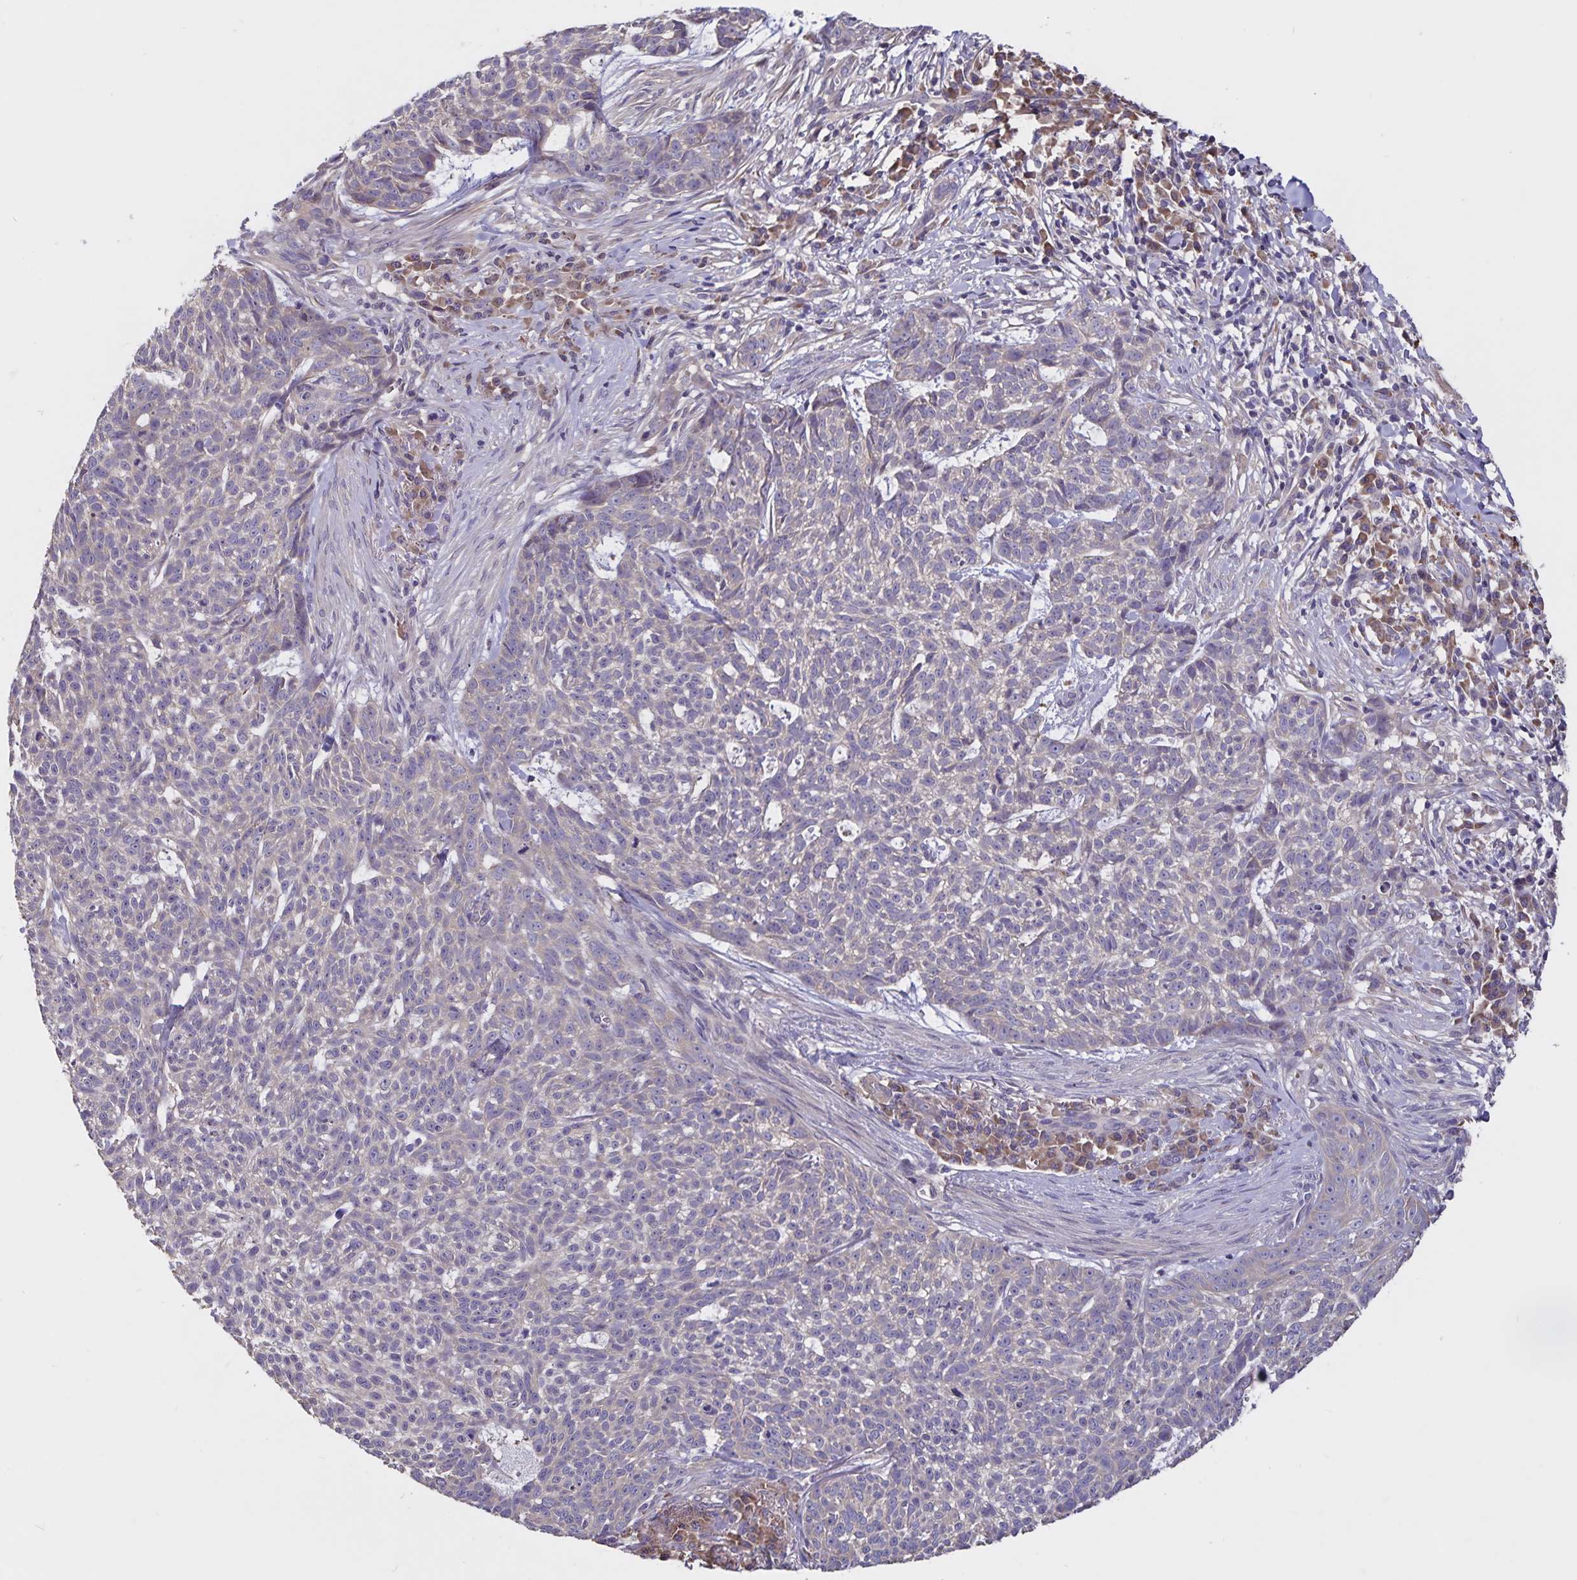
{"staining": {"intensity": "negative", "quantity": "none", "location": "none"}, "tissue": "skin cancer", "cell_type": "Tumor cells", "image_type": "cancer", "snomed": [{"axis": "morphology", "description": "Basal cell carcinoma"}, {"axis": "topography", "description": "Skin"}], "caption": "Protein analysis of basal cell carcinoma (skin) displays no significant expression in tumor cells.", "gene": "FBXL16", "patient": {"sex": "female", "age": 93}}